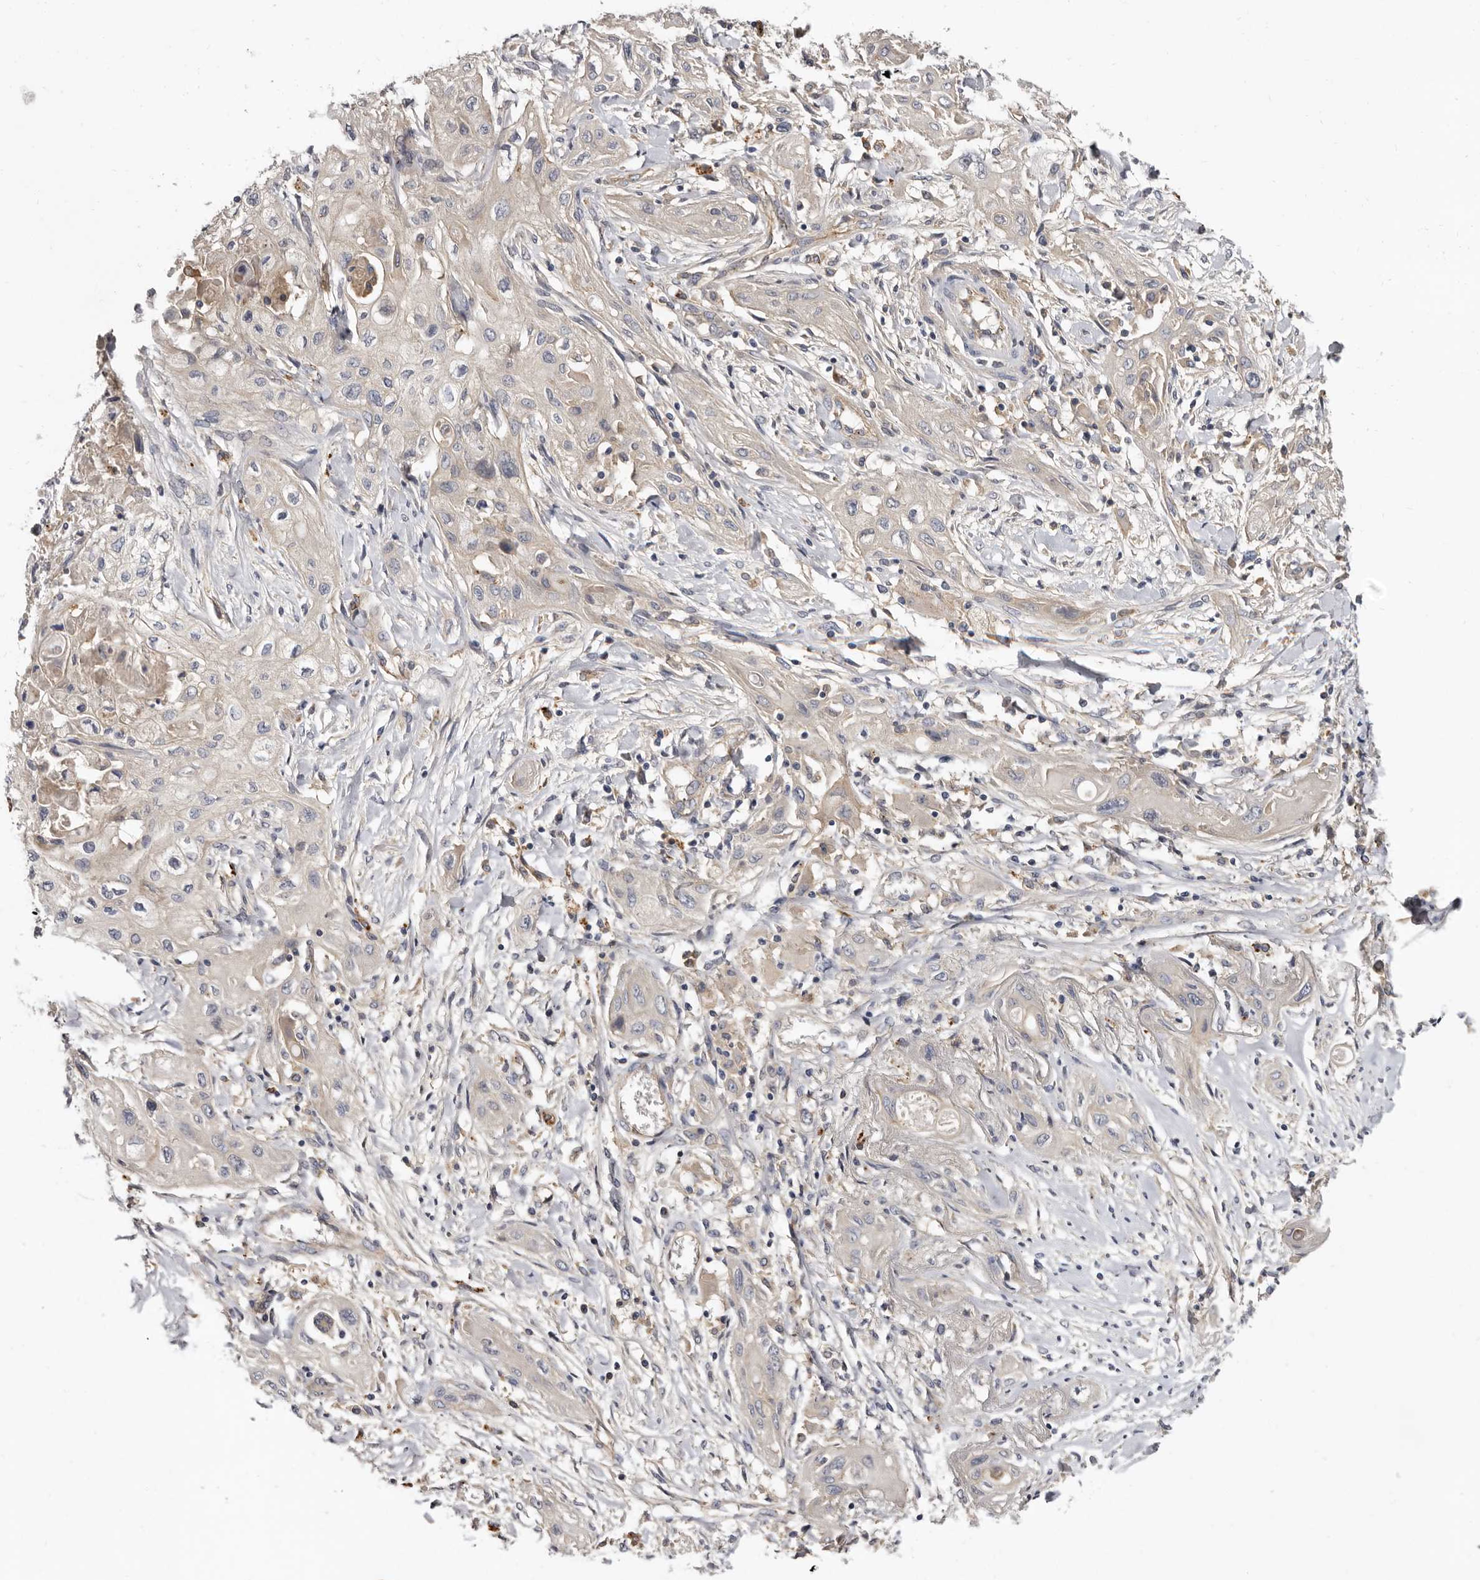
{"staining": {"intensity": "negative", "quantity": "none", "location": "none"}, "tissue": "lung cancer", "cell_type": "Tumor cells", "image_type": "cancer", "snomed": [{"axis": "morphology", "description": "Squamous cell carcinoma, NOS"}, {"axis": "topography", "description": "Lung"}], "caption": "Immunohistochemical staining of human lung cancer (squamous cell carcinoma) displays no significant expression in tumor cells.", "gene": "INKA2", "patient": {"sex": "female", "age": 47}}